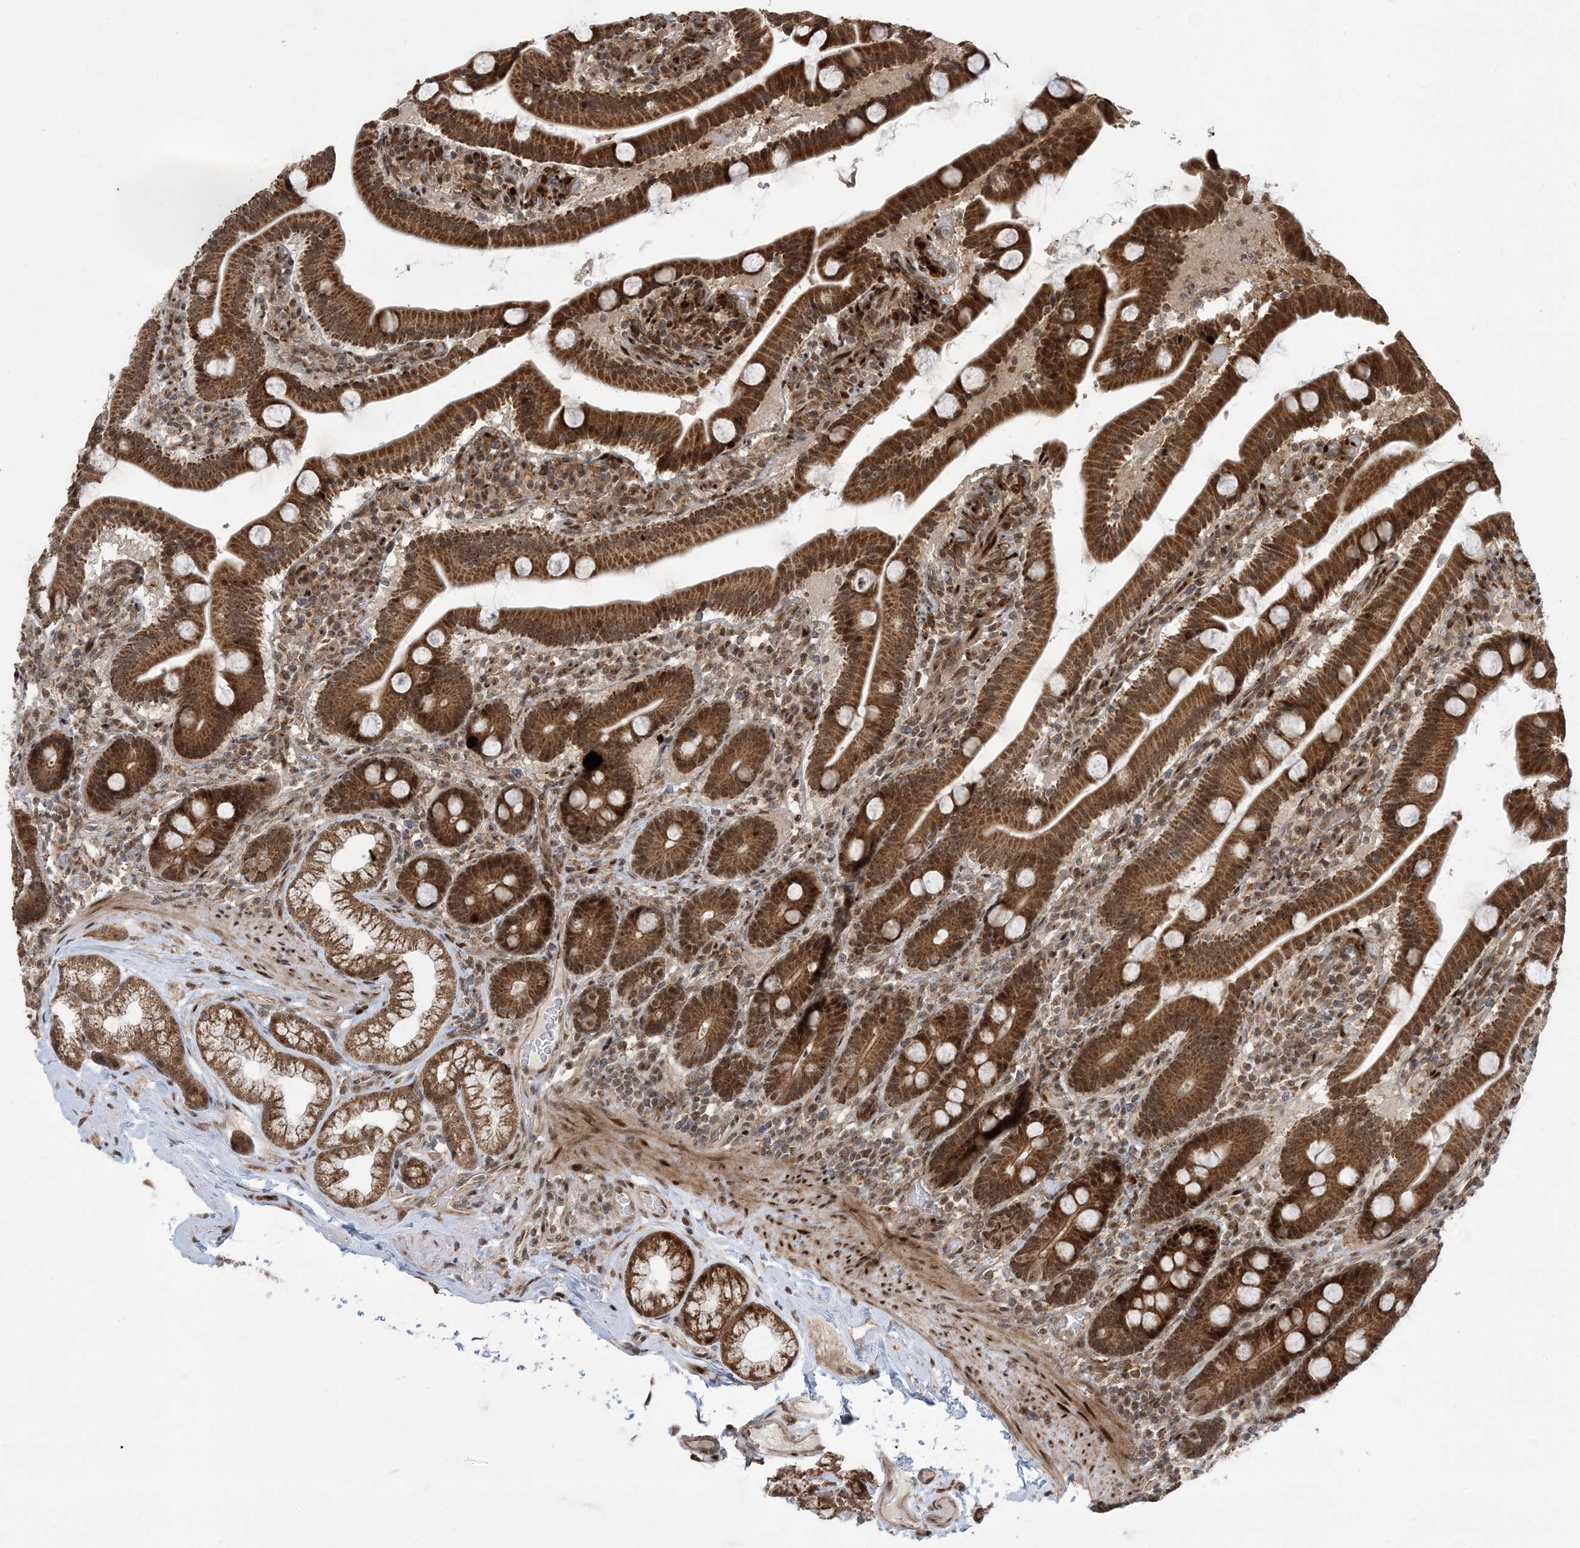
{"staining": {"intensity": "strong", "quantity": ">75%", "location": "cytoplasmic/membranous,nuclear"}, "tissue": "duodenum", "cell_type": "Glandular cells", "image_type": "normal", "snomed": [{"axis": "morphology", "description": "Normal tissue, NOS"}, {"axis": "topography", "description": "Duodenum"}], "caption": "Glandular cells reveal high levels of strong cytoplasmic/membranous,nuclear expression in approximately >75% of cells in normal human duodenum. Ihc stains the protein in brown and the nuclei are stained blue.", "gene": "FAM9B", "patient": {"sex": "male", "age": 55}}